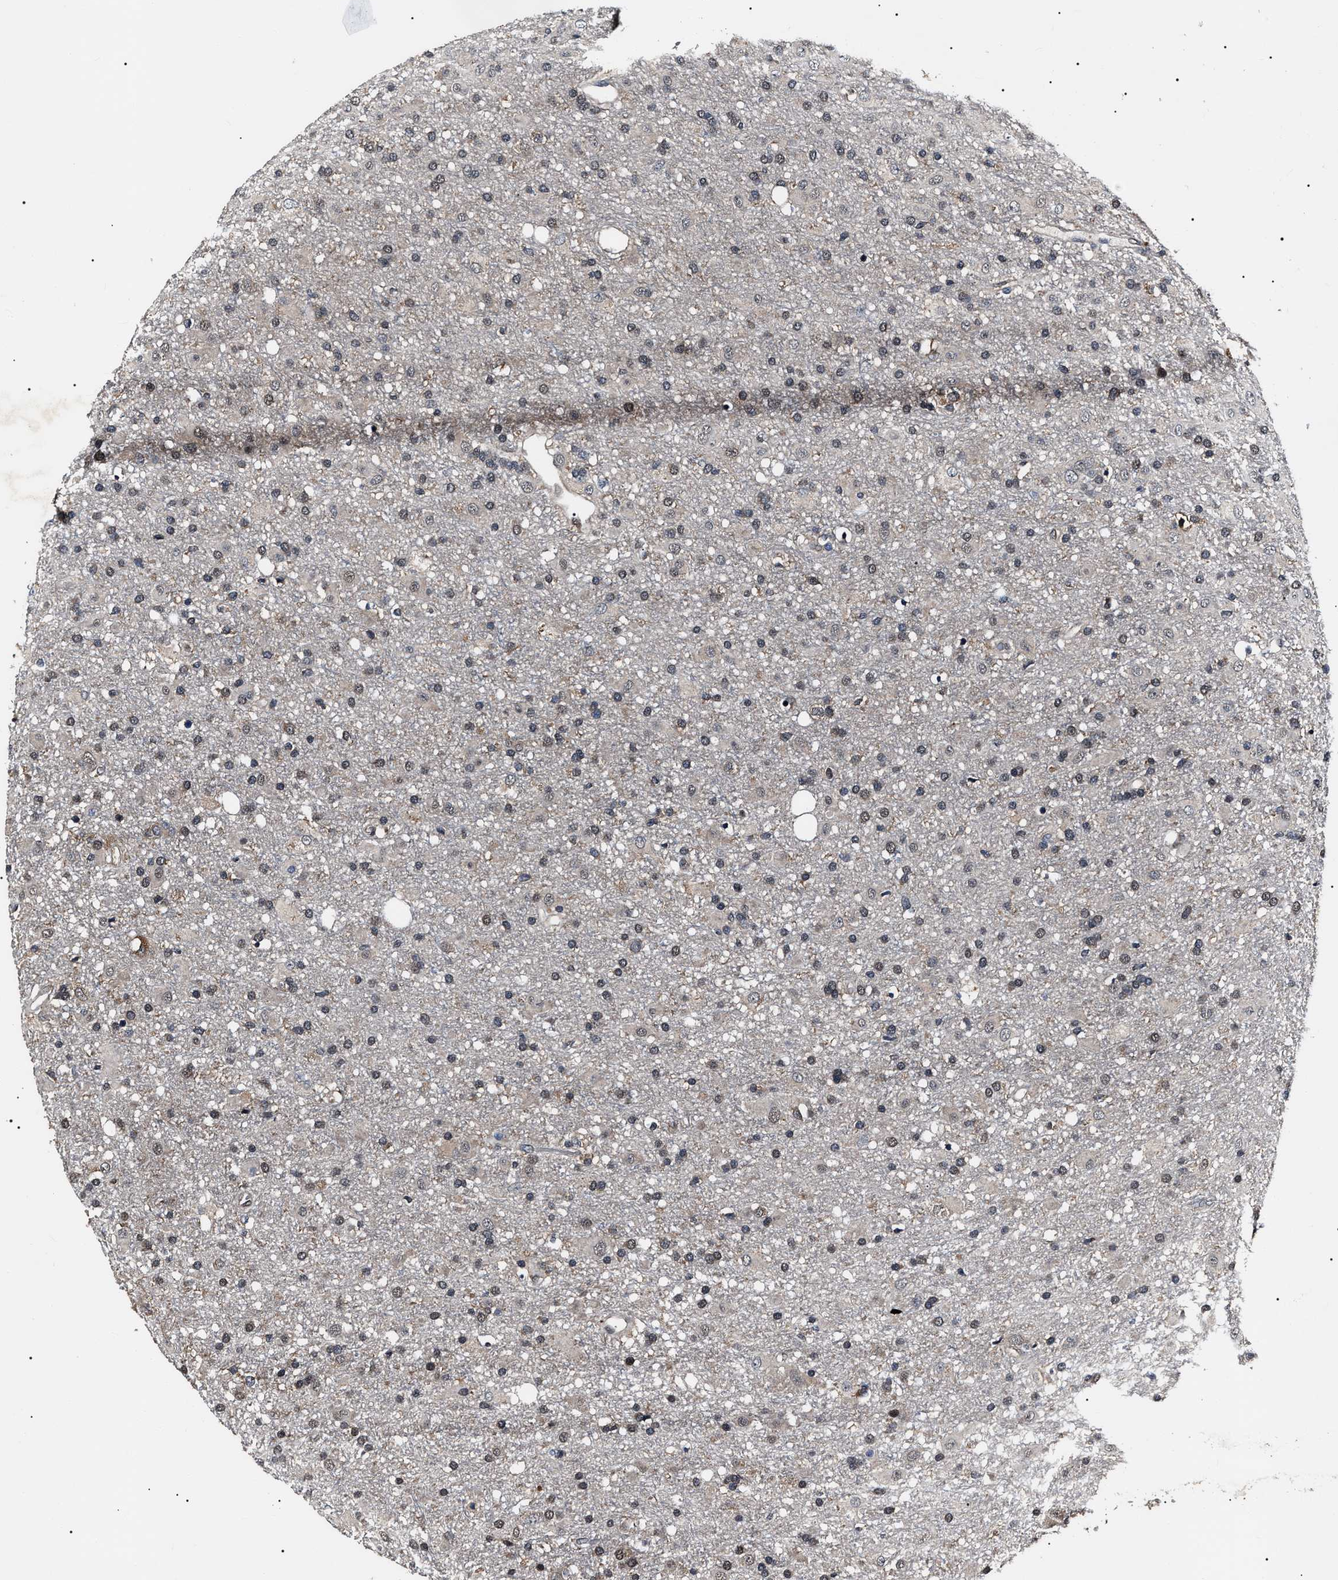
{"staining": {"intensity": "weak", "quantity": "<25%", "location": "cytoplasmic/membranous"}, "tissue": "glioma", "cell_type": "Tumor cells", "image_type": "cancer", "snomed": [{"axis": "morphology", "description": "Glioma, malignant, Low grade"}, {"axis": "topography", "description": "Brain"}], "caption": "Tumor cells are negative for brown protein staining in glioma.", "gene": "CCT8", "patient": {"sex": "male", "age": 65}}